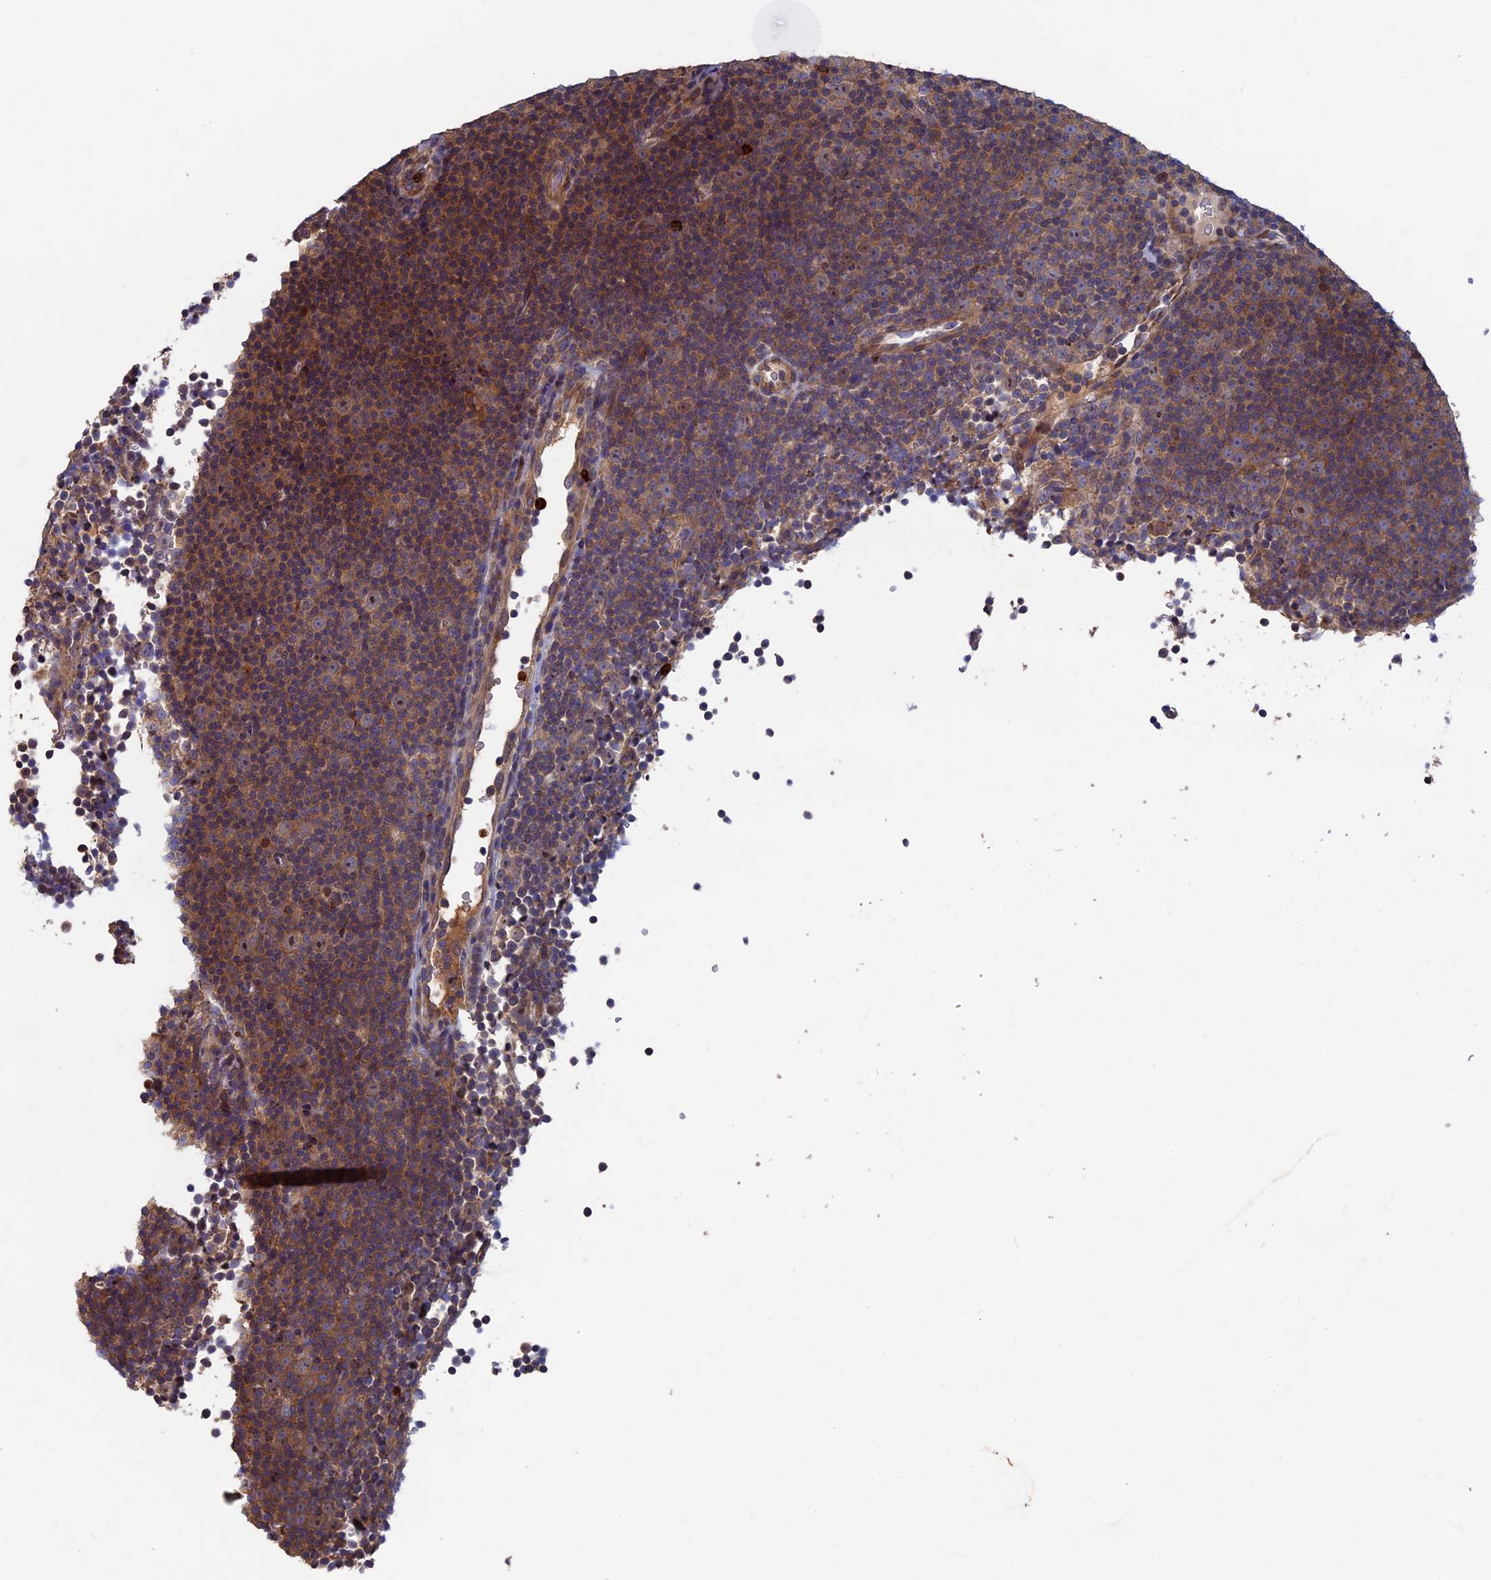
{"staining": {"intensity": "strong", "quantity": "25%-75%", "location": "cytoplasmic/membranous"}, "tissue": "lymphoma", "cell_type": "Tumor cells", "image_type": "cancer", "snomed": [{"axis": "morphology", "description": "Malignant lymphoma, non-Hodgkin's type, Low grade"}, {"axis": "topography", "description": "Lymph node"}], "caption": "Low-grade malignant lymphoma, non-Hodgkin's type stained with a brown dye demonstrates strong cytoplasmic/membranous positive staining in about 25%-75% of tumor cells.", "gene": "TNK2", "patient": {"sex": "female", "age": 67}}